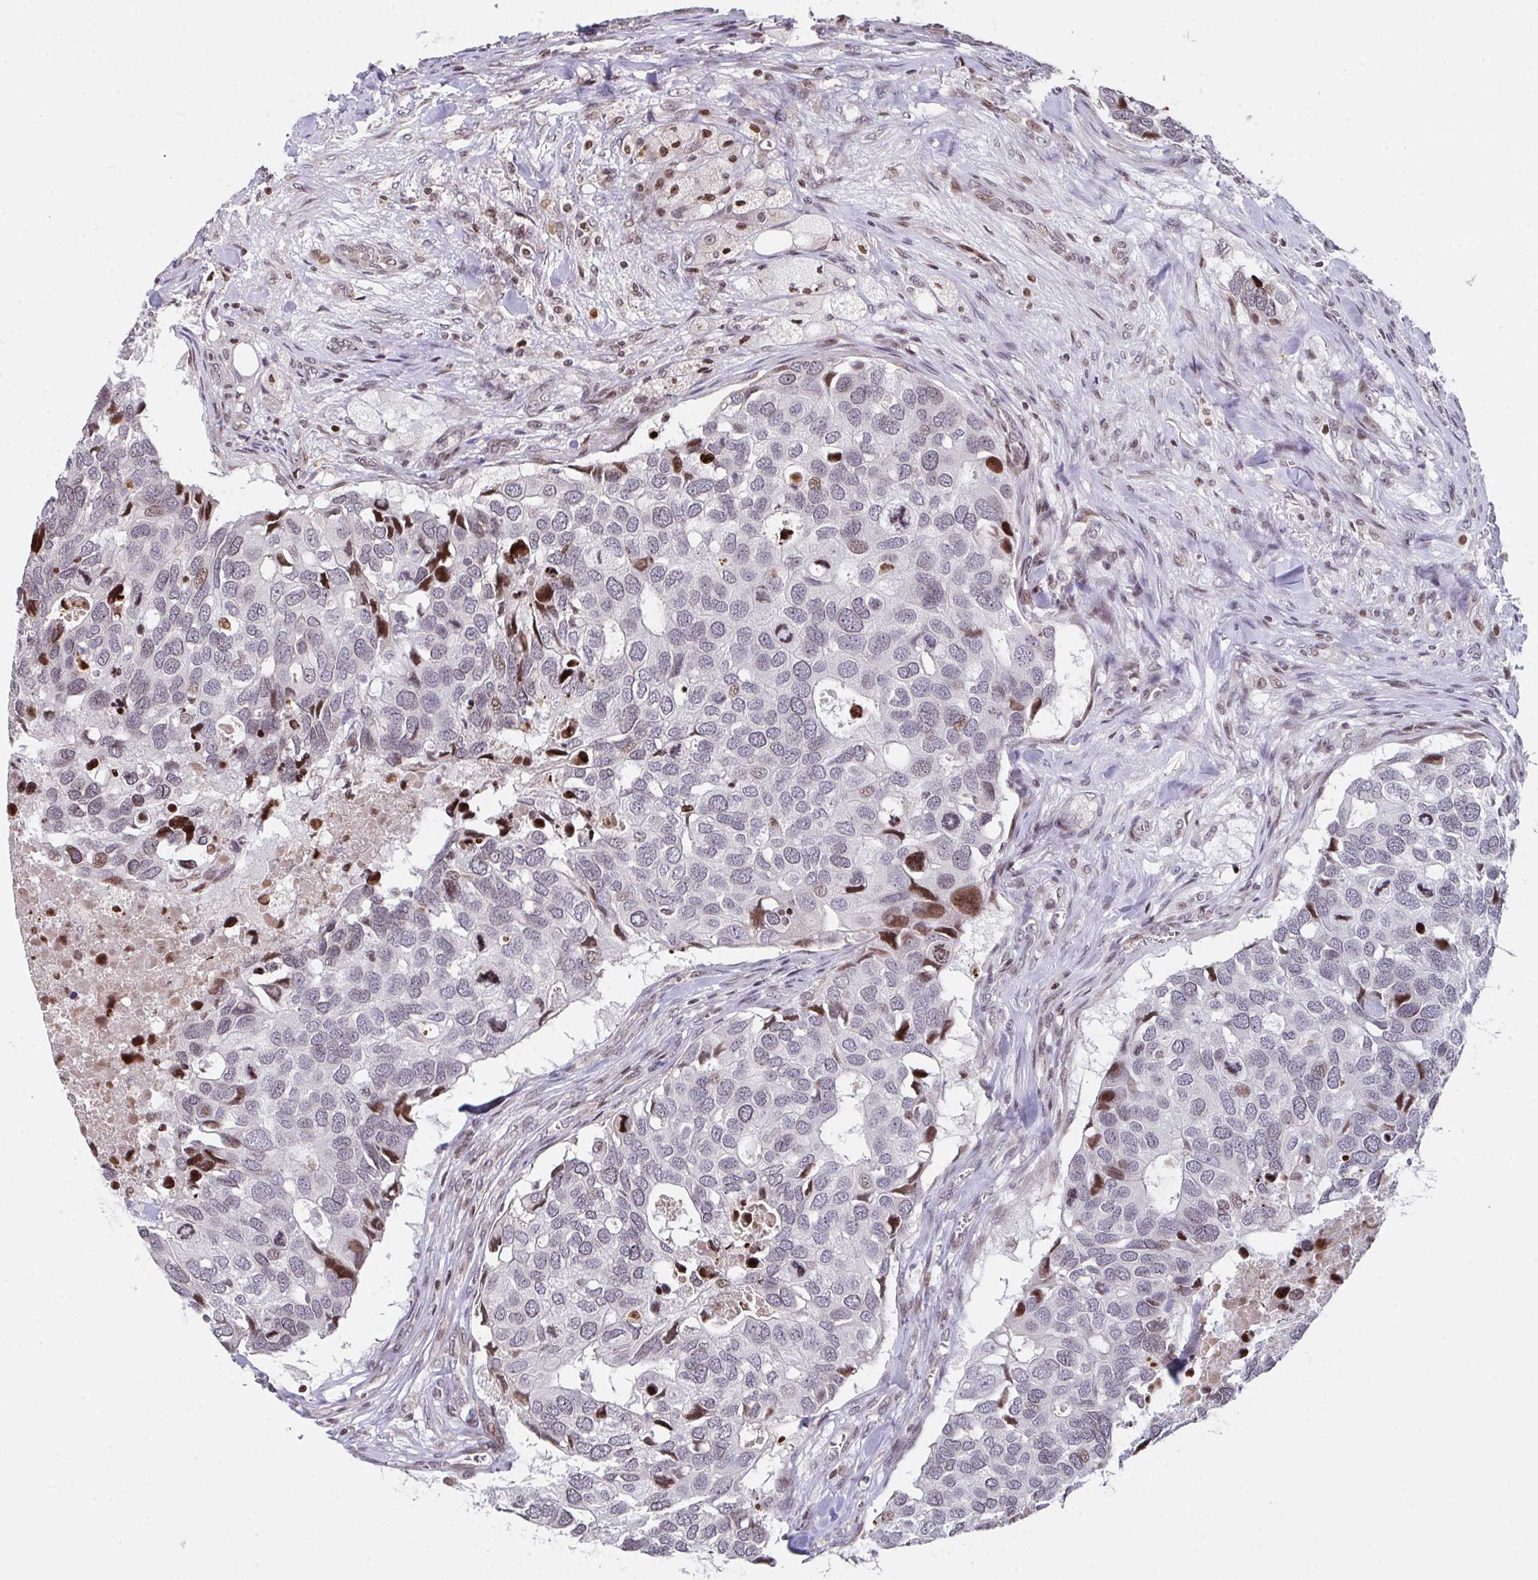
{"staining": {"intensity": "strong", "quantity": "<25%", "location": "nuclear"}, "tissue": "breast cancer", "cell_type": "Tumor cells", "image_type": "cancer", "snomed": [{"axis": "morphology", "description": "Duct carcinoma"}, {"axis": "topography", "description": "Breast"}], "caption": "Immunohistochemical staining of human intraductal carcinoma (breast) displays medium levels of strong nuclear positivity in approximately <25% of tumor cells.", "gene": "PCDHB8", "patient": {"sex": "female", "age": 83}}